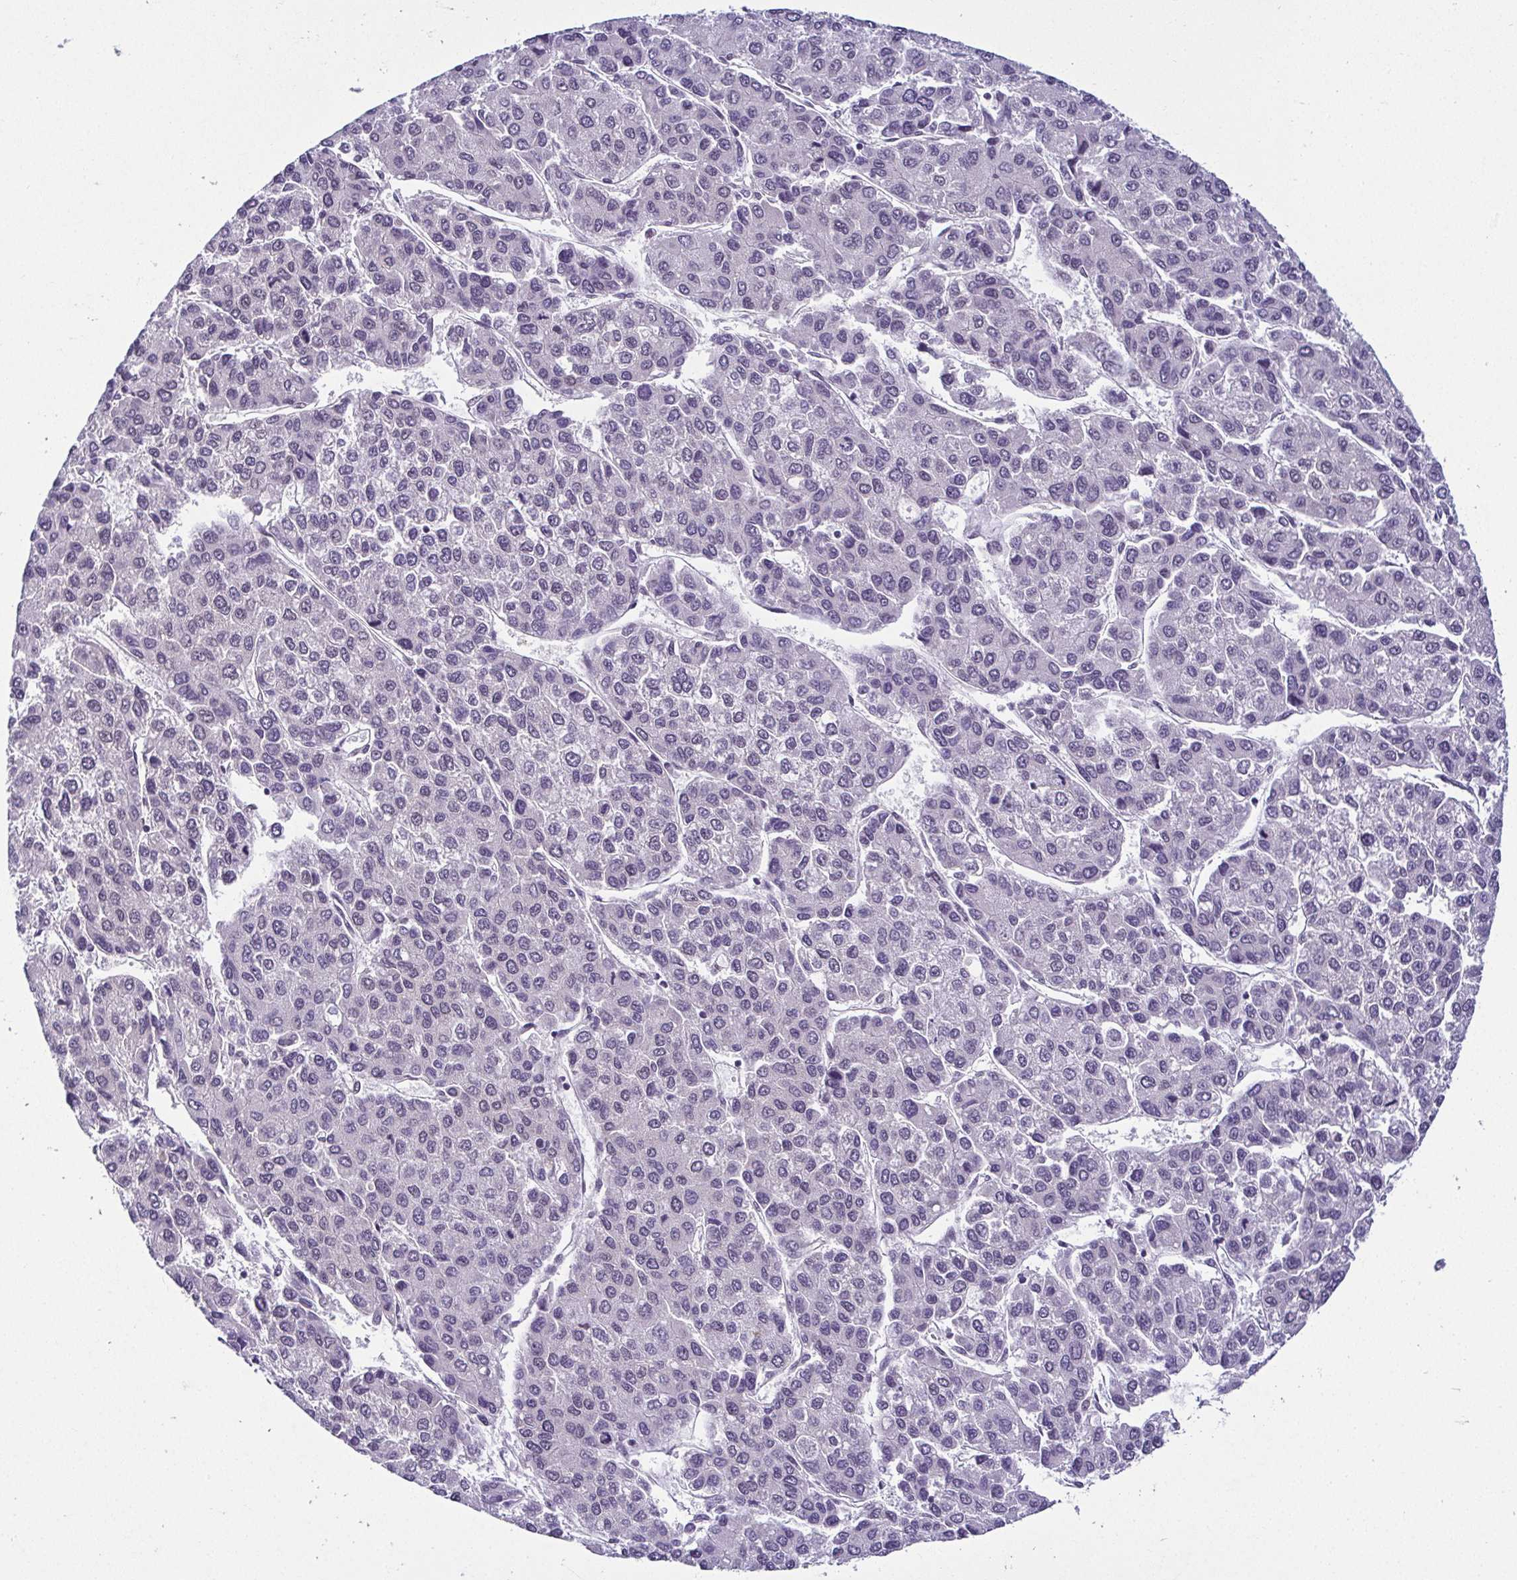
{"staining": {"intensity": "negative", "quantity": "none", "location": "none"}, "tissue": "liver cancer", "cell_type": "Tumor cells", "image_type": "cancer", "snomed": [{"axis": "morphology", "description": "Carcinoma, Hepatocellular, NOS"}, {"axis": "topography", "description": "Liver"}], "caption": "Tumor cells show no significant expression in hepatocellular carcinoma (liver).", "gene": "RBM3", "patient": {"sex": "female", "age": 66}}